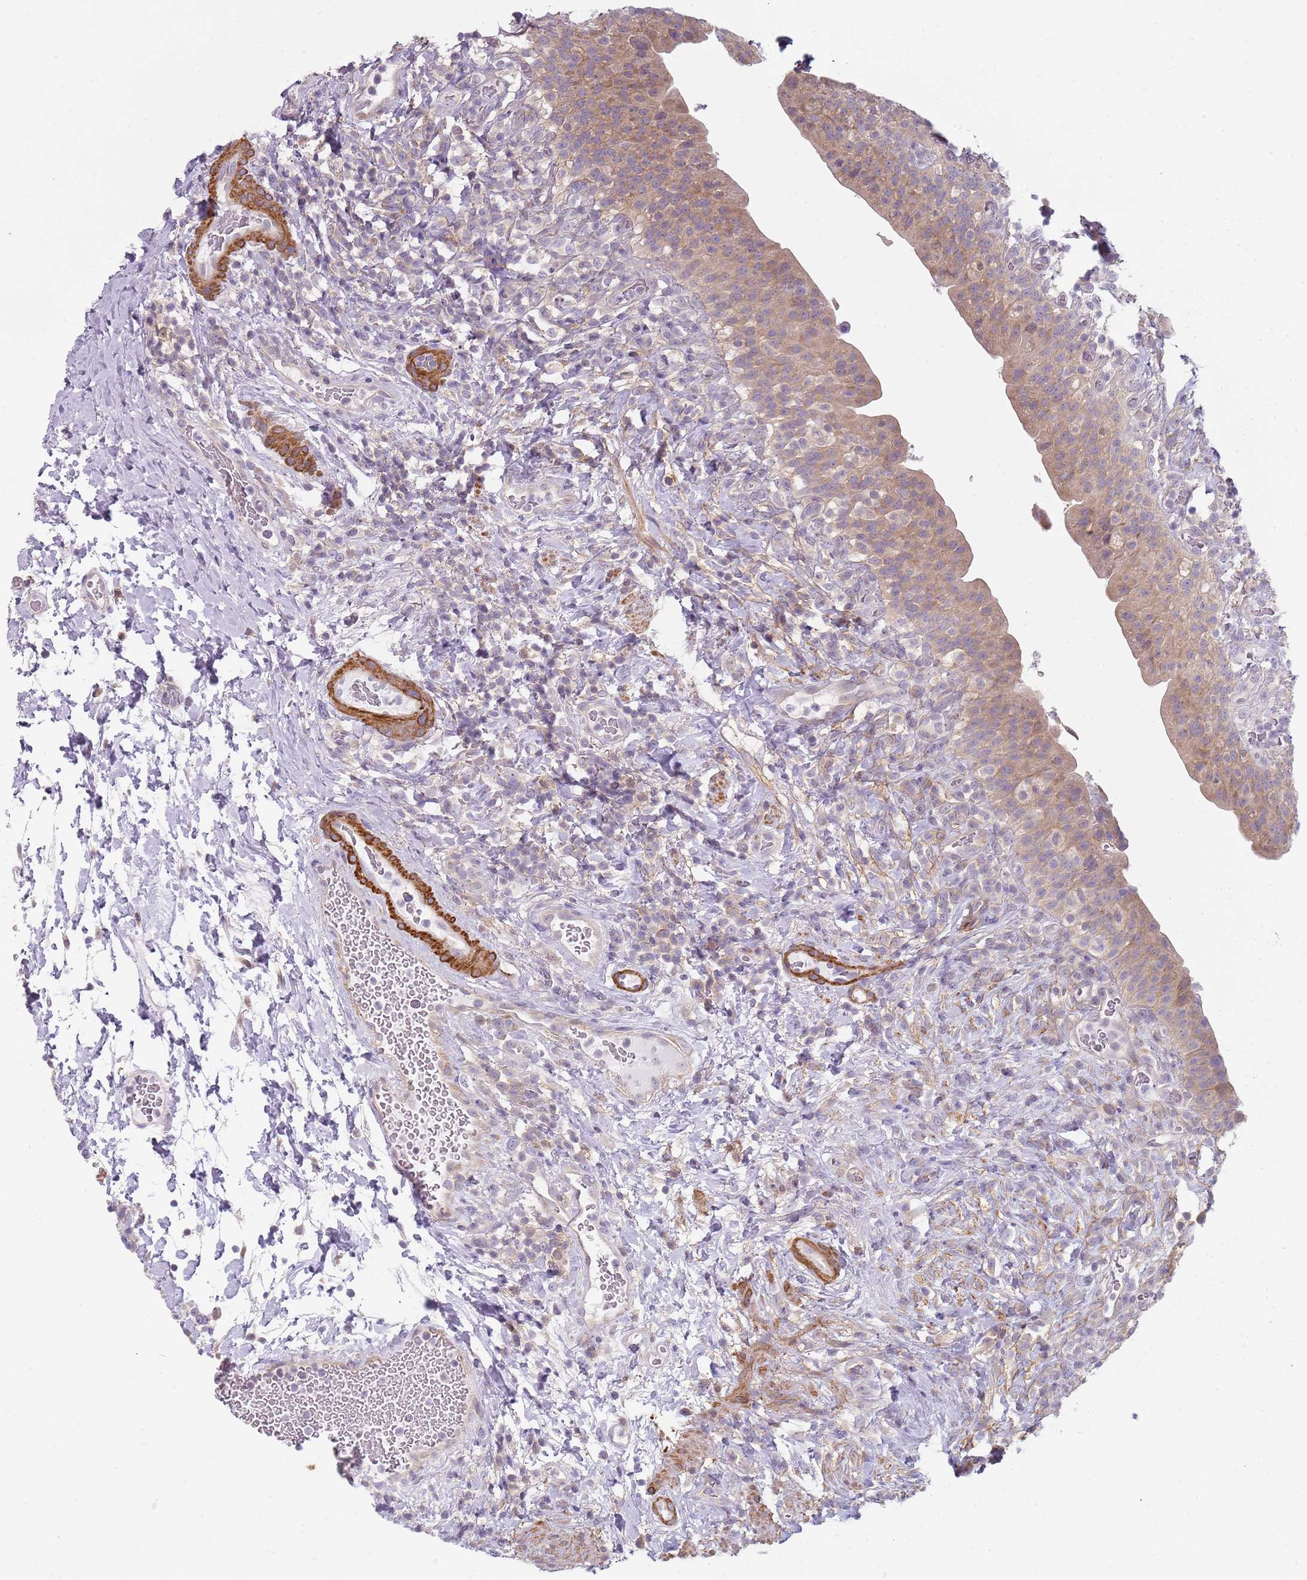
{"staining": {"intensity": "weak", "quantity": ">75%", "location": "cytoplasmic/membranous"}, "tissue": "urinary bladder", "cell_type": "Urothelial cells", "image_type": "normal", "snomed": [{"axis": "morphology", "description": "Normal tissue, NOS"}, {"axis": "morphology", "description": "Inflammation, NOS"}, {"axis": "topography", "description": "Urinary bladder"}], "caption": "Brown immunohistochemical staining in unremarkable human urinary bladder exhibits weak cytoplasmic/membranous positivity in approximately >75% of urothelial cells.", "gene": "SLC26A6", "patient": {"sex": "male", "age": 64}}